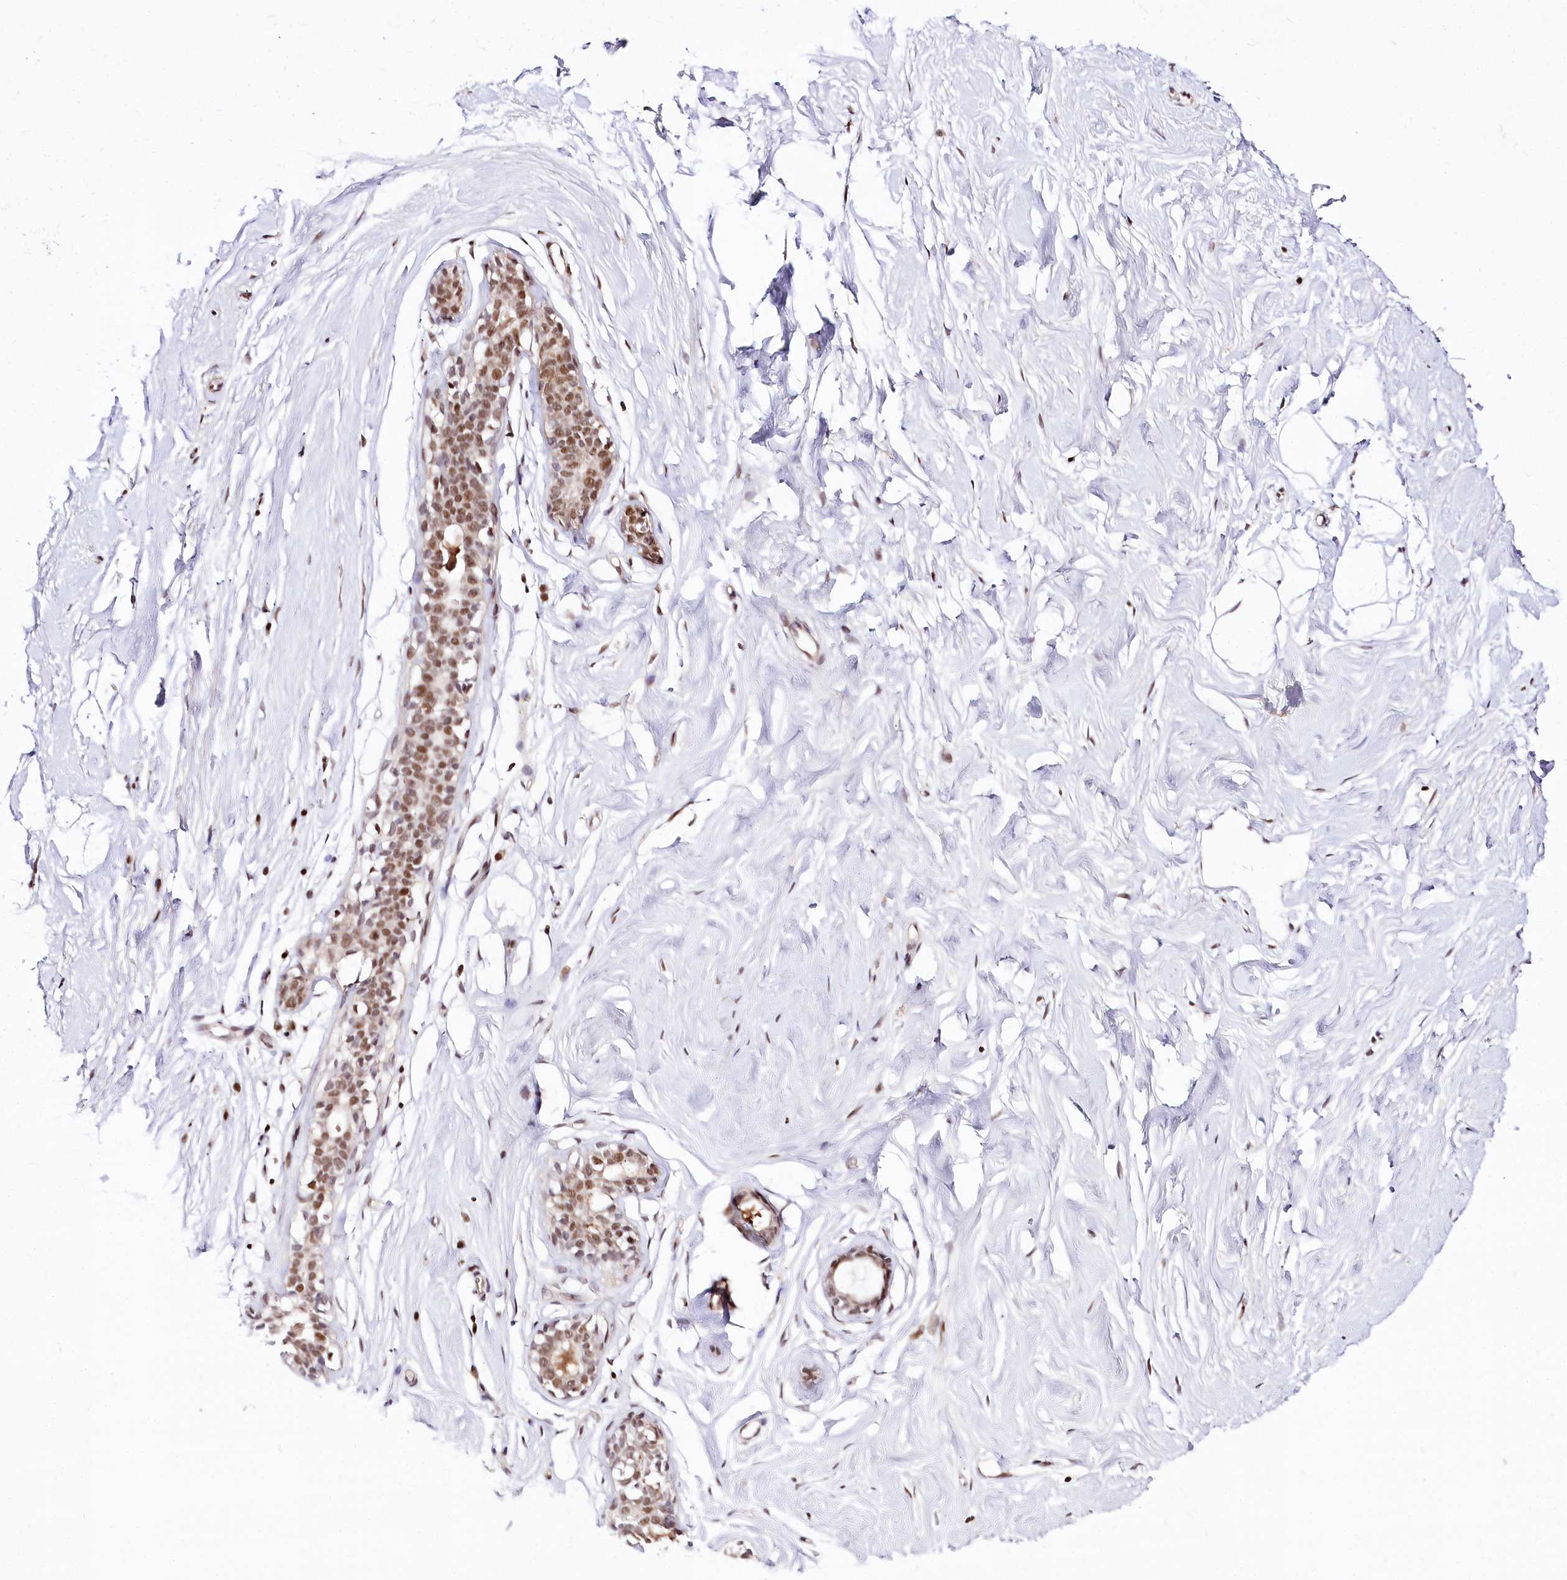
{"staining": {"intensity": "moderate", "quantity": ">75%", "location": "cytoplasmic/membranous"}, "tissue": "breast", "cell_type": "Adipocytes", "image_type": "normal", "snomed": [{"axis": "morphology", "description": "Normal tissue, NOS"}, {"axis": "morphology", "description": "Adenoma, NOS"}, {"axis": "topography", "description": "Breast"}], "caption": "Immunohistochemistry image of benign human breast stained for a protein (brown), which reveals medium levels of moderate cytoplasmic/membranous positivity in approximately >75% of adipocytes.", "gene": "POLA2", "patient": {"sex": "female", "age": 23}}